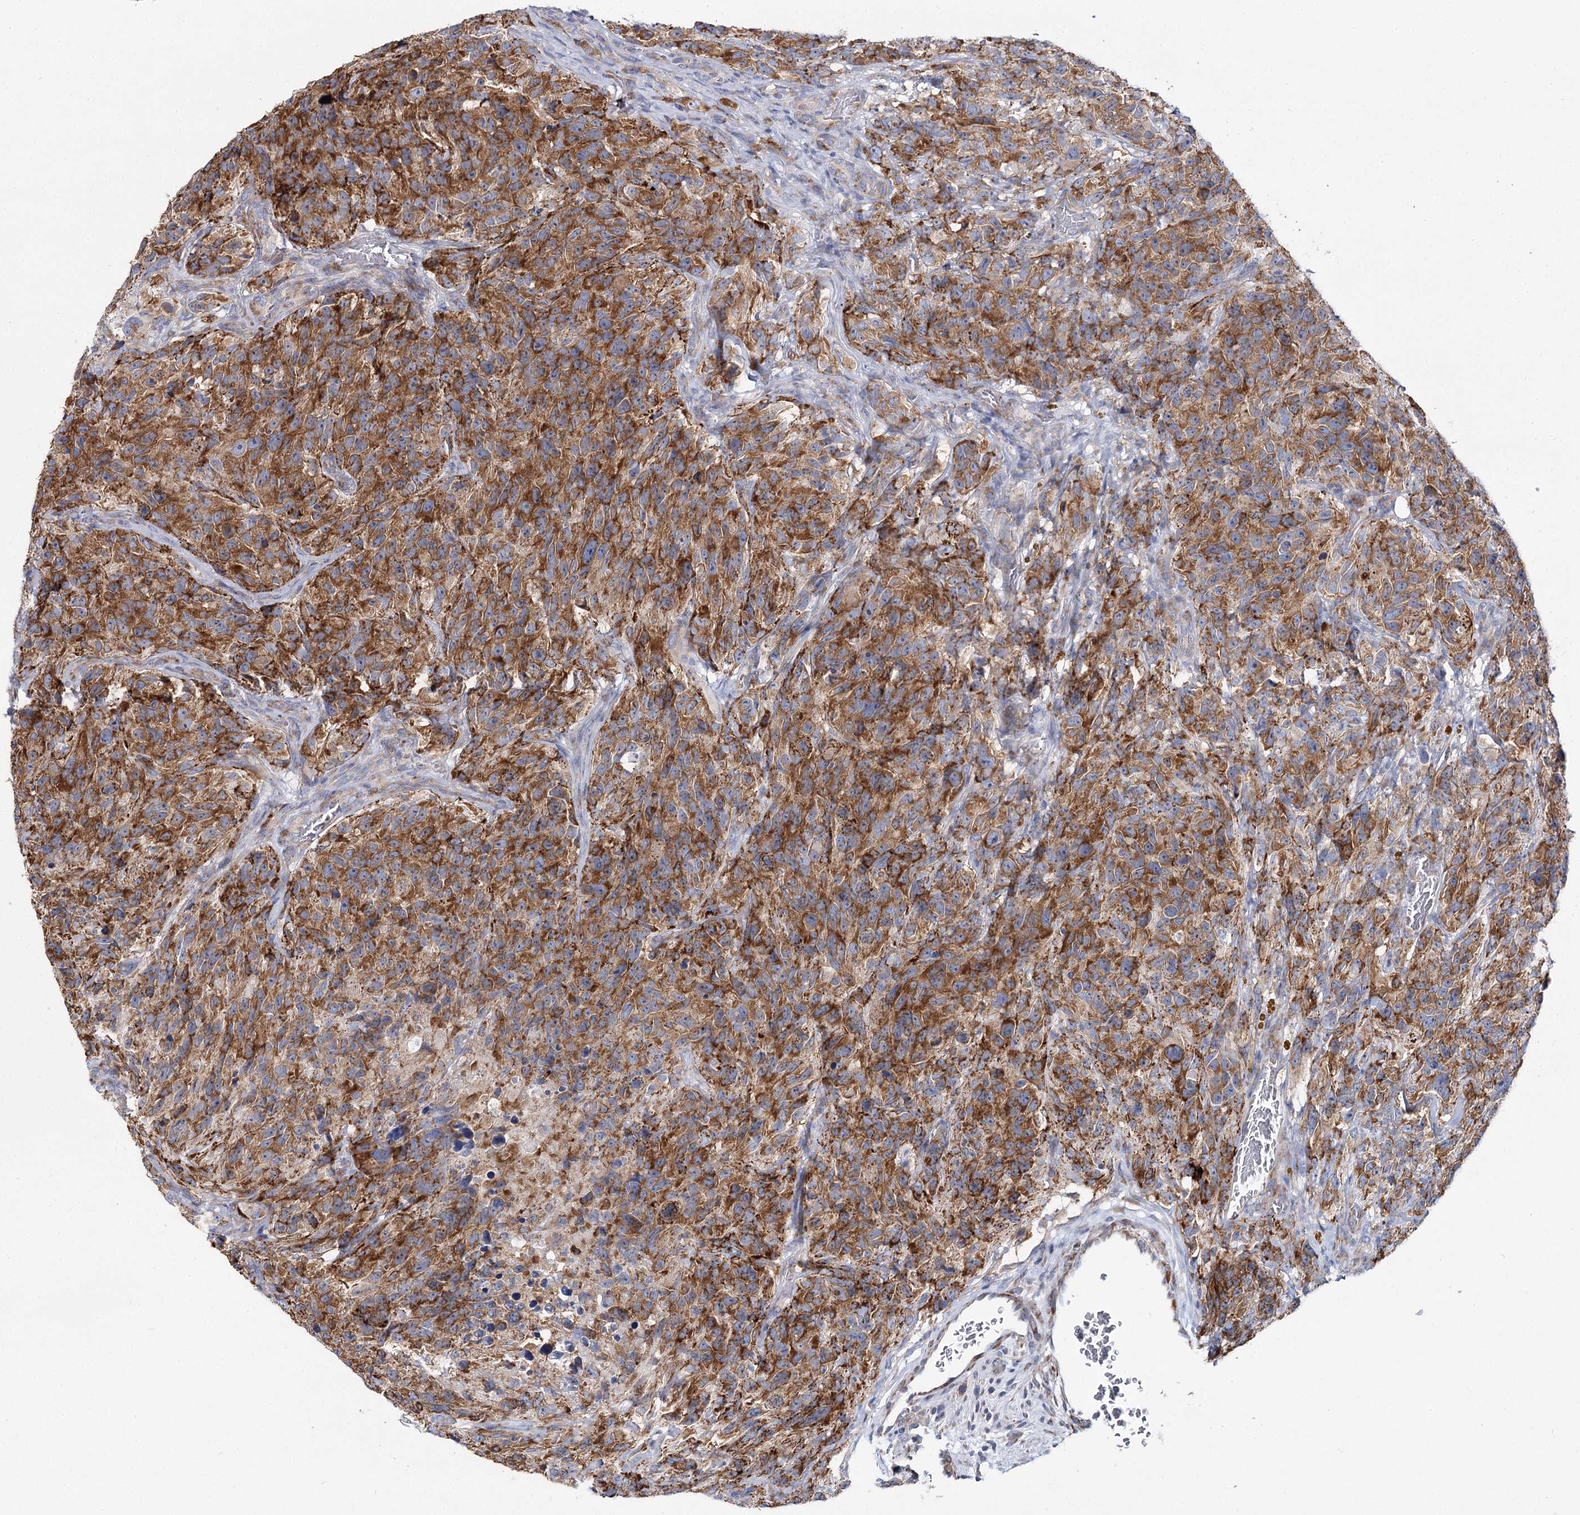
{"staining": {"intensity": "moderate", "quantity": ">75%", "location": "cytoplasmic/membranous"}, "tissue": "glioma", "cell_type": "Tumor cells", "image_type": "cancer", "snomed": [{"axis": "morphology", "description": "Glioma, malignant, High grade"}, {"axis": "topography", "description": "Brain"}], "caption": "IHC of glioma exhibits medium levels of moderate cytoplasmic/membranous positivity in about >75% of tumor cells.", "gene": "THUMPD3", "patient": {"sex": "male", "age": 69}}